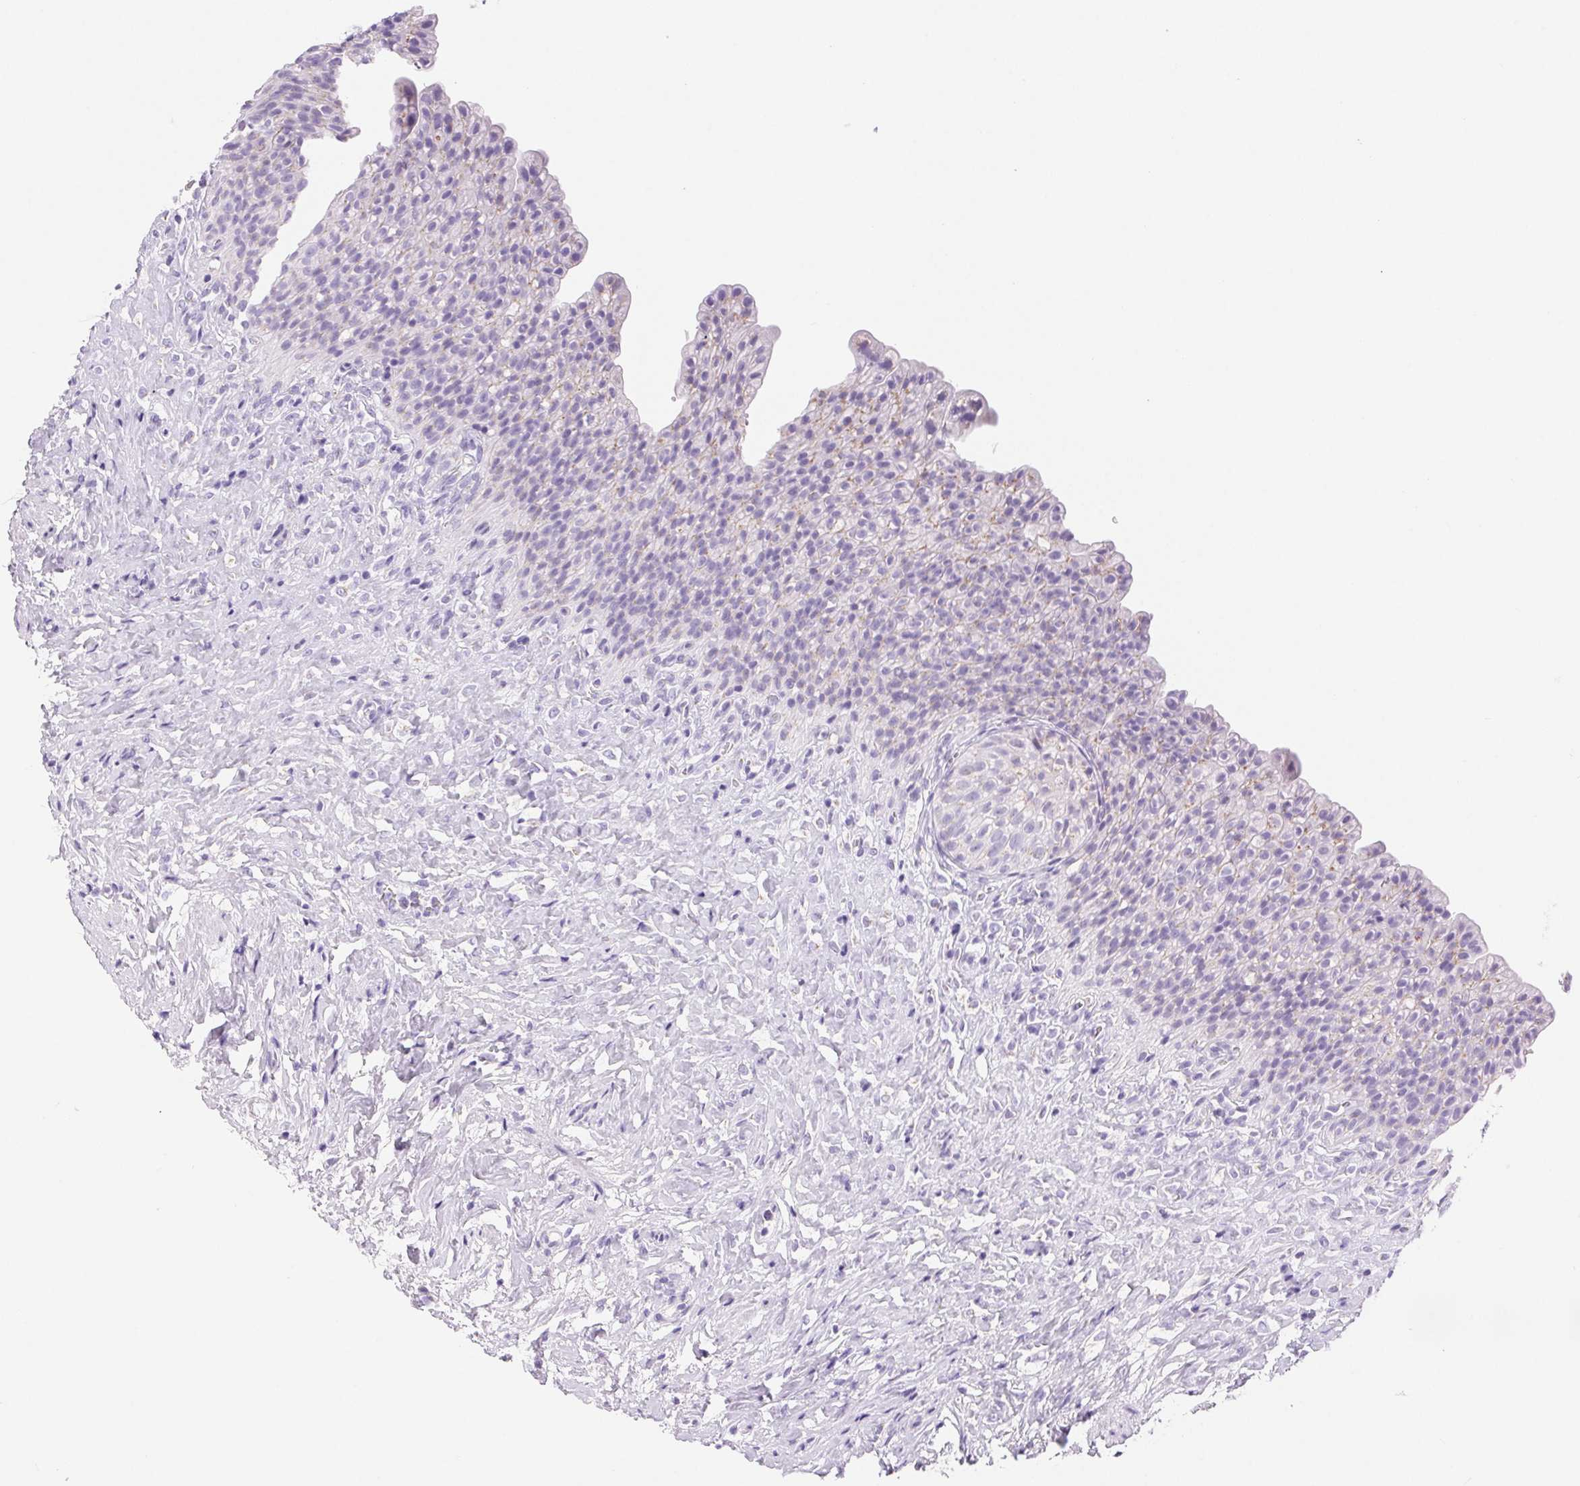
{"staining": {"intensity": "weak", "quantity": "<25%", "location": "cytoplasmic/membranous"}, "tissue": "urinary bladder", "cell_type": "Urothelial cells", "image_type": "normal", "snomed": [{"axis": "morphology", "description": "Normal tissue, NOS"}, {"axis": "topography", "description": "Urinary bladder"}, {"axis": "topography", "description": "Prostate"}], "caption": "DAB (3,3'-diaminobenzidine) immunohistochemical staining of normal urinary bladder exhibits no significant positivity in urothelial cells.", "gene": "SERPINB3", "patient": {"sex": "male", "age": 76}}